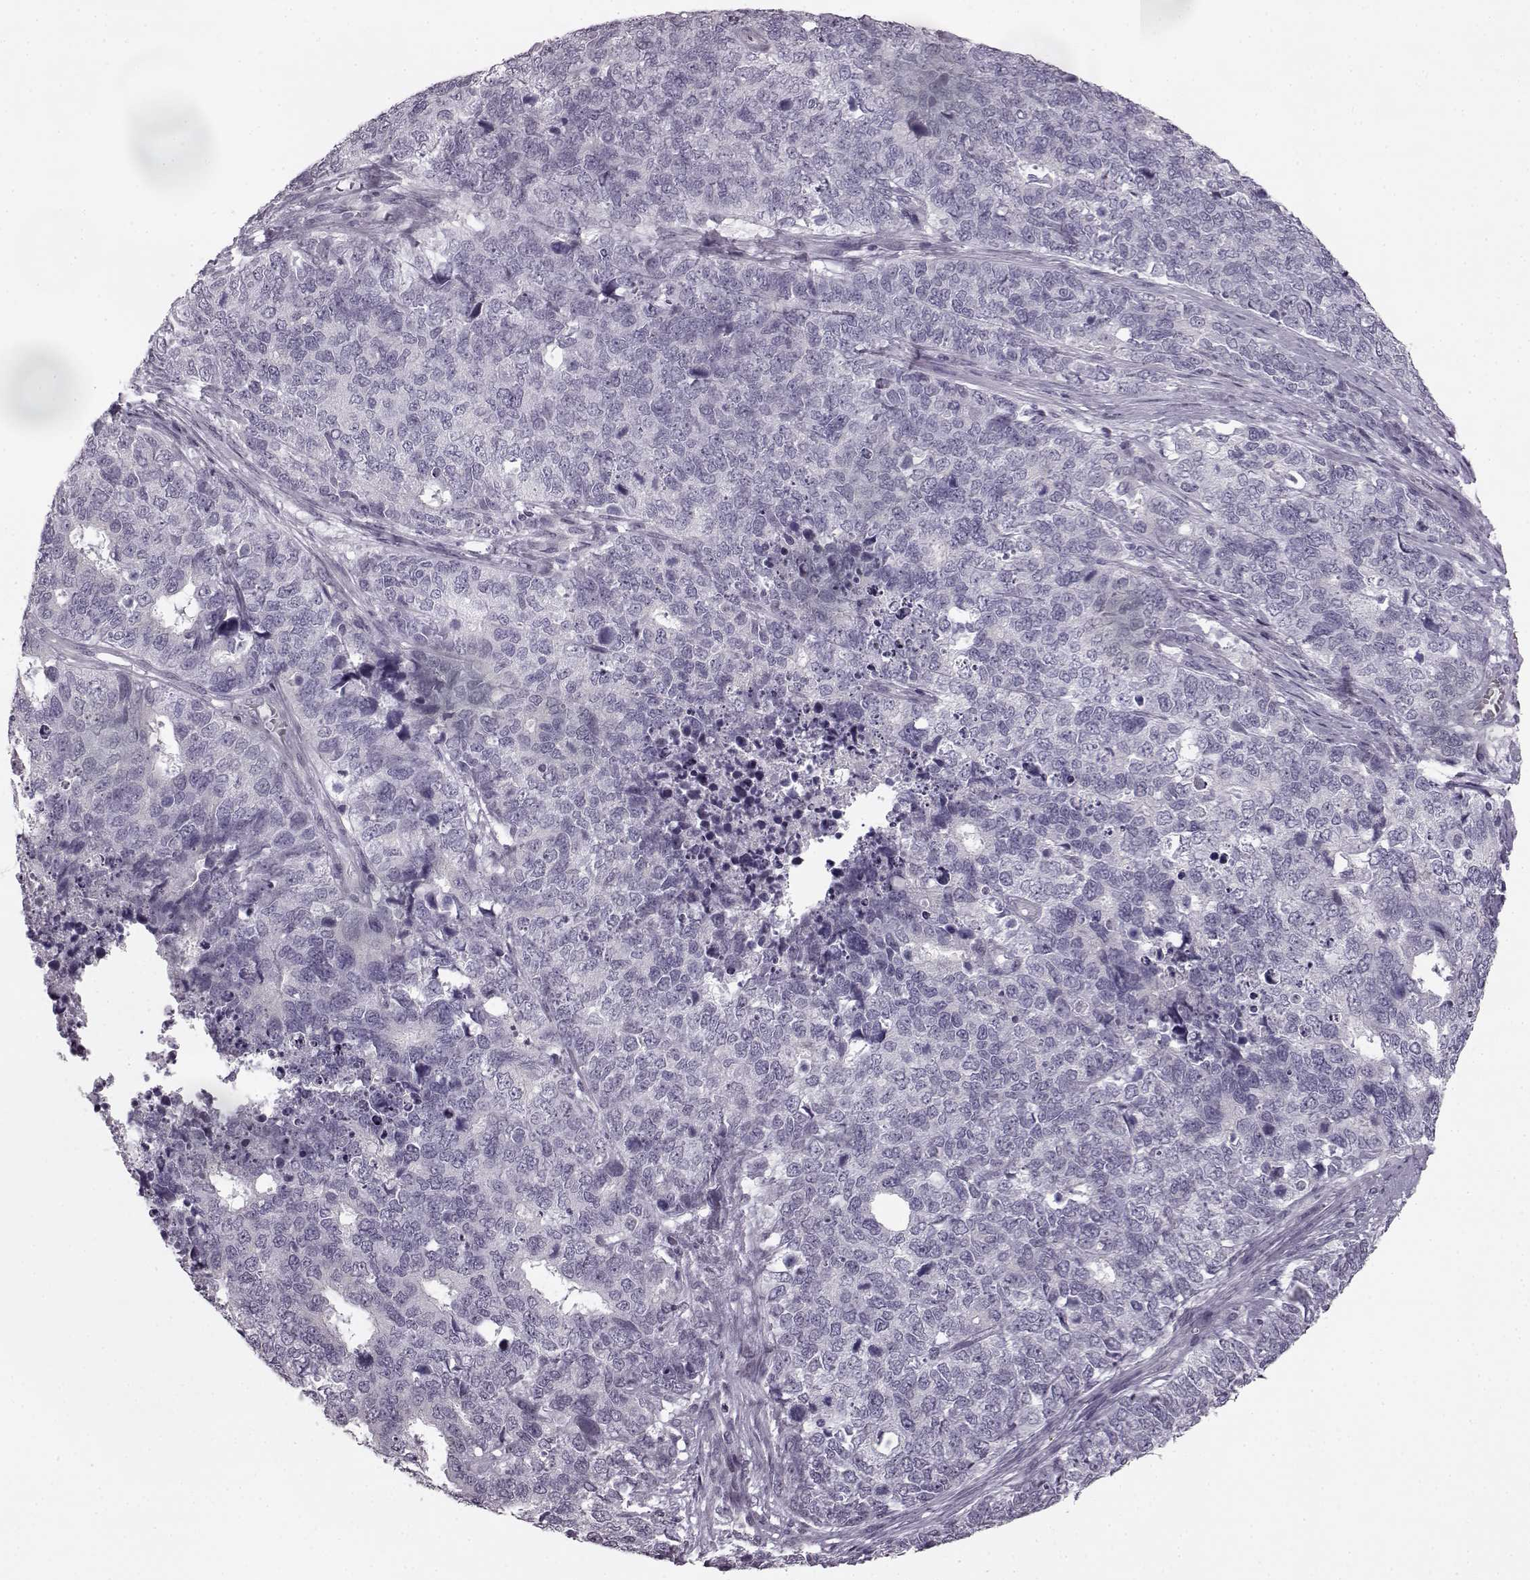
{"staining": {"intensity": "negative", "quantity": "none", "location": "none"}, "tissue": "cervical cancer", "cell_type": "Tumor cells", "image_type": "cancer", "snomed": [{"axis": "morphology", "description": "Squamous cell carcinoma, NOS"}, {"axis": "topography", "description": "Cervix"}], "caption": "The photomicrograph reveals no staining of tumor cells in cervical squamous cell carcinoma. (Stains: DAB immunohistochemistry with hematoxylin counter stain, Microscopy: brightfield microscopy at high magnification).", "gene": "SEMG2", "patient": {"sex": "female", "age": 63}}